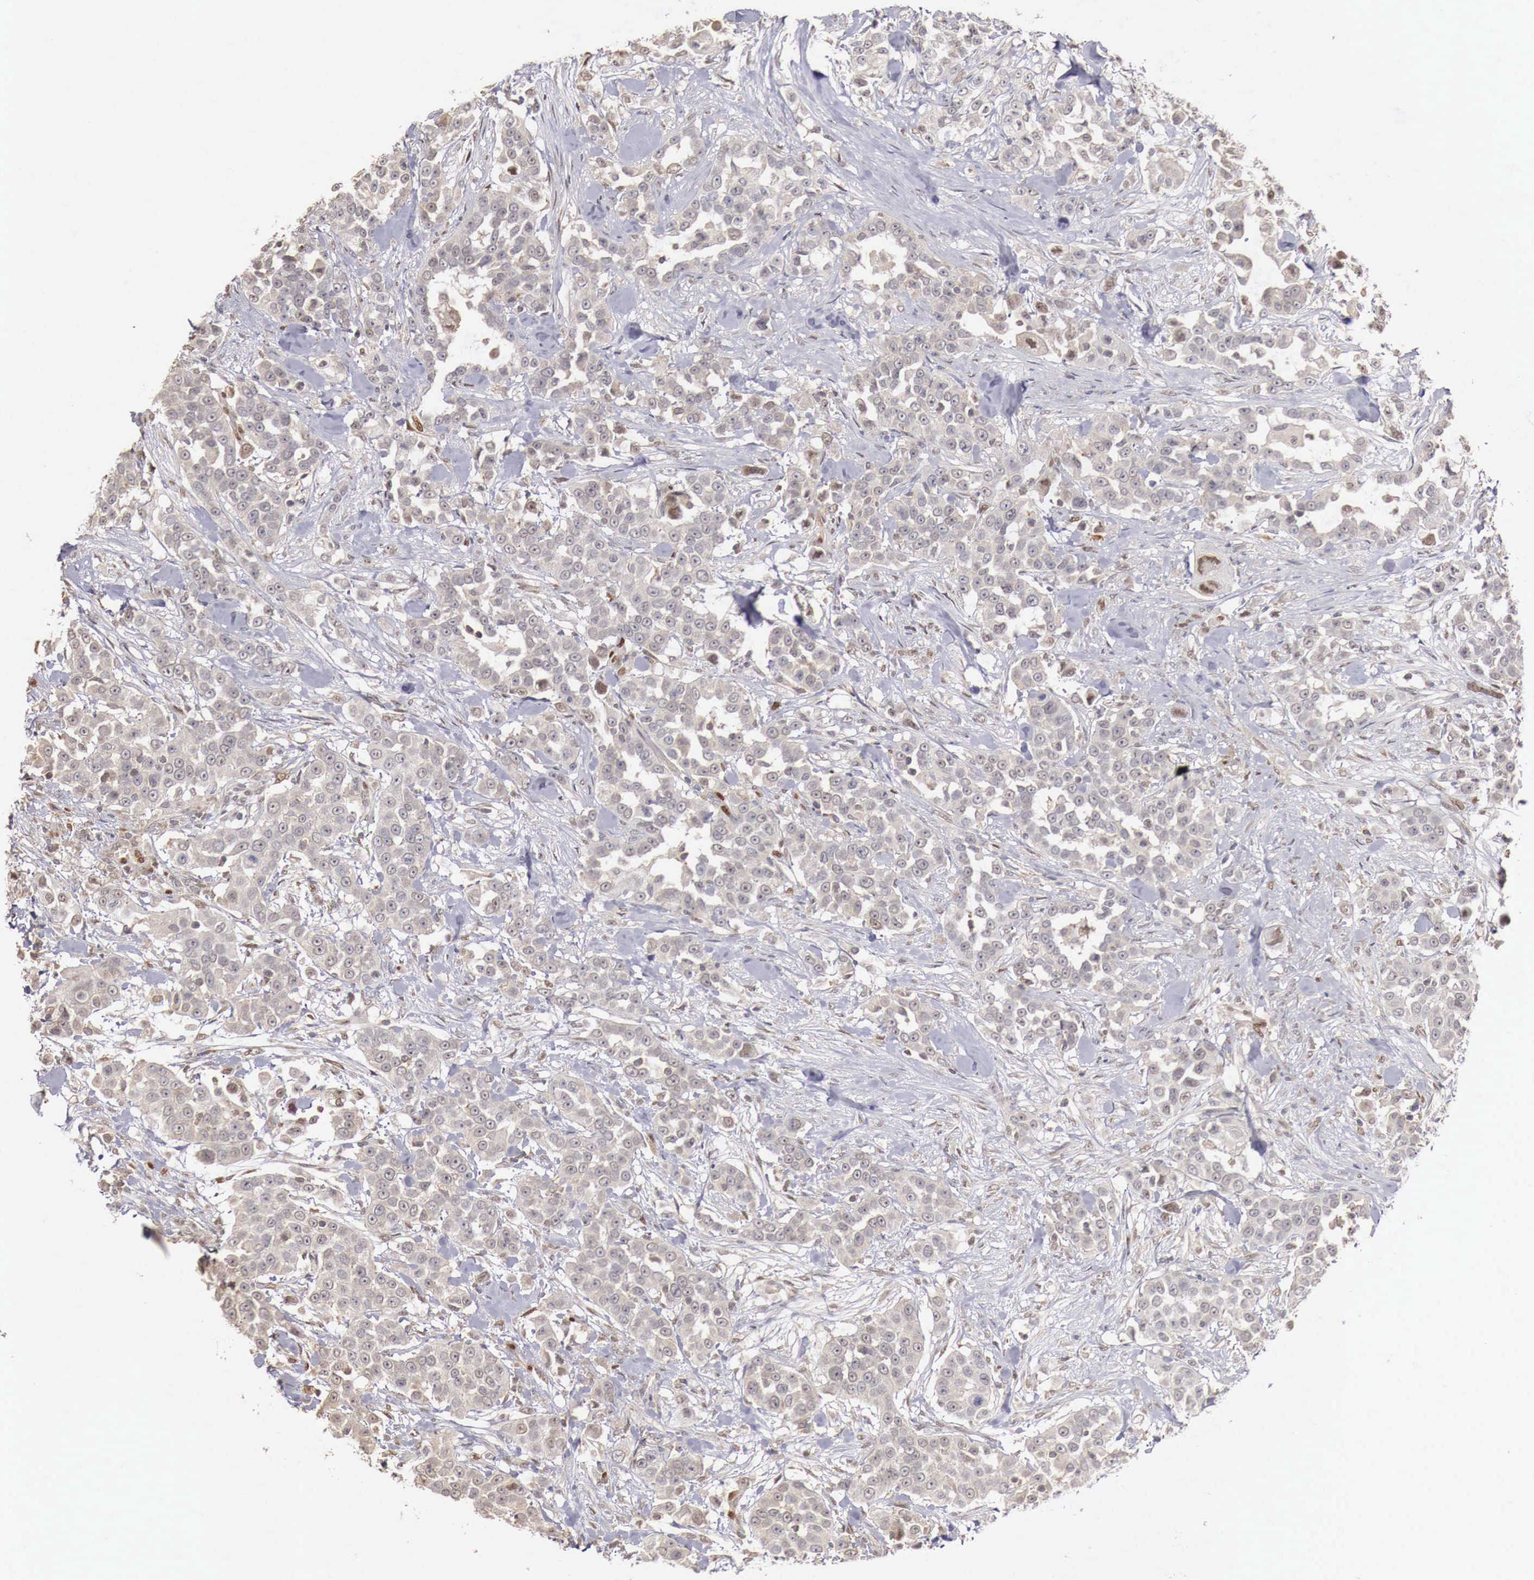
{"staining": {"intensity": "negative", "quantity": "none", "location": "none"}, "tissue": "urothelial cancer", "cell_type": "Tumor cells", "image_type": "cancer", "snomed": [{"axis": "morphology", "description": "Urothelial carcinoma, High grade"}, {"axis": "topography", "description": "Urinary bladder"}], "caption": "The micrograph shows no staining of tumor cells in urothelial cancer.", "gene": "KHDRBS2", "patient": {"sex": "female", "age": 80}}